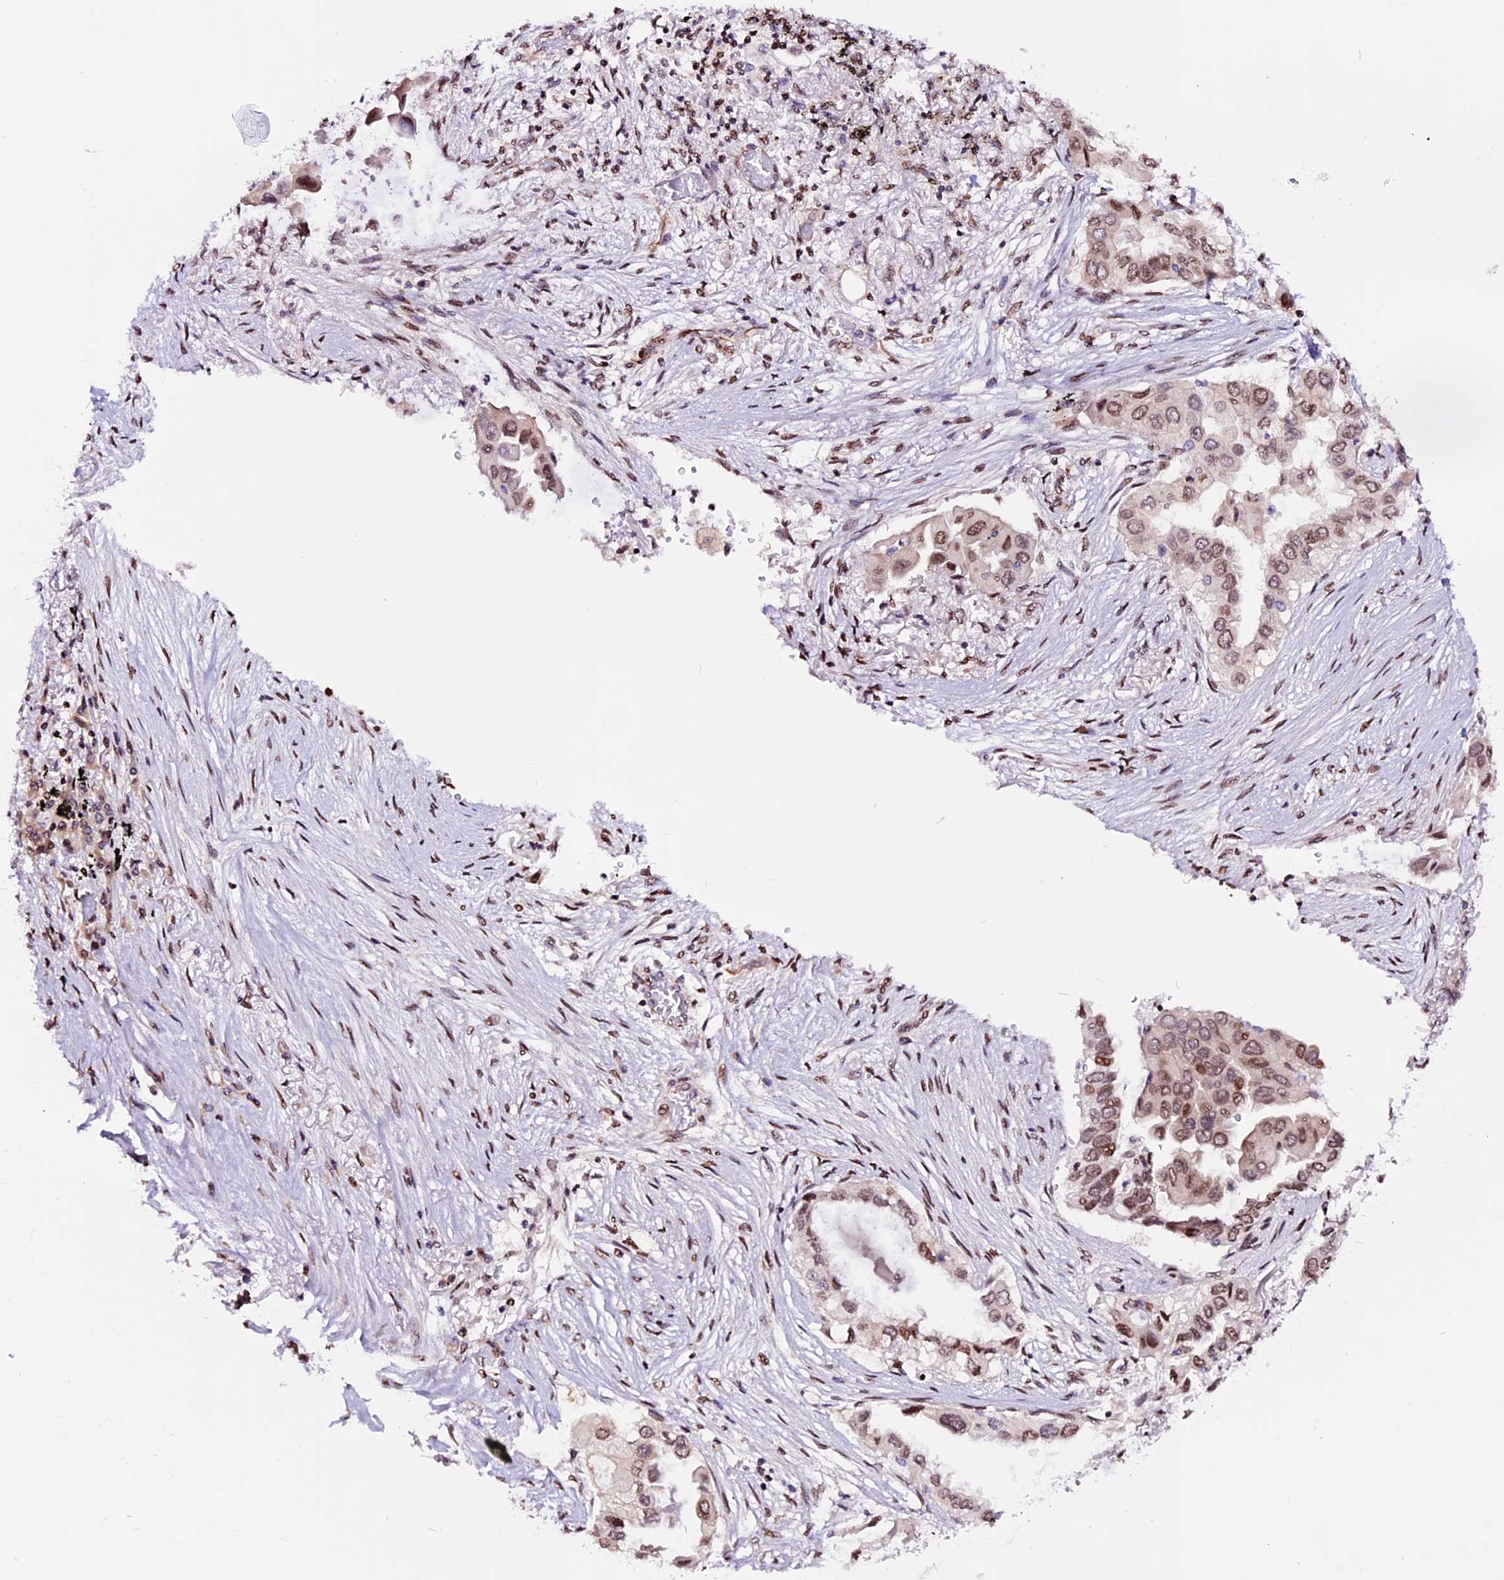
{"staining": {"intensity": "moderate", "quantity": ">75%", "location": "nuclear"}, "tissue": "lung cancer", "cell_type": "Tumor cells", "image_type": "cancer", "snomed": [{"axis": "morphology", "description": "Adenocarcinoma, NOS"}, {"axis": "topography", "description": "Lung"}], "caption": "Tumor cells demonstrate medium levels of moderate nuclear expression in approximately >75% of cells in human adenocarcinoma (lung).", "gene": "RINL", "patient": {"sex": "female", "age": 76}}